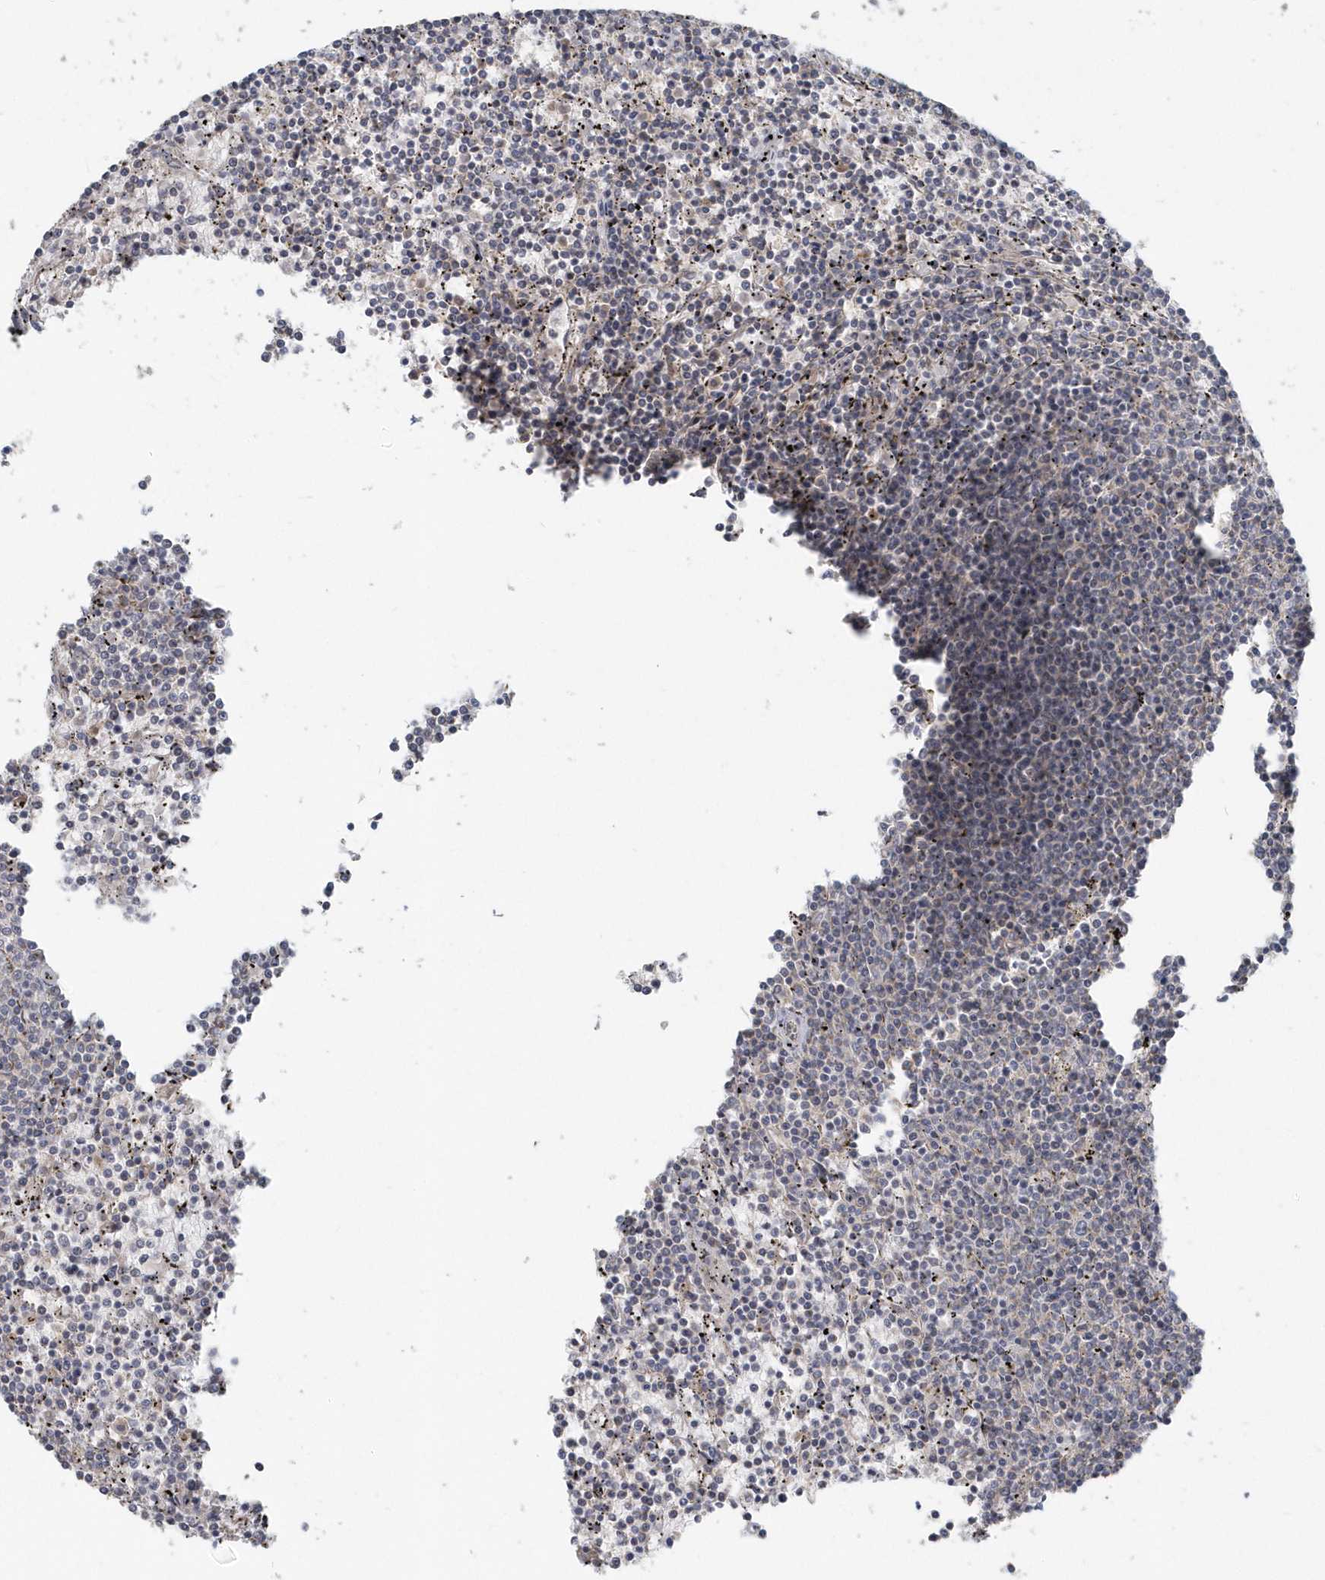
{"staining": {"intensity": "negative", "quantity": "none", "location": "none"}, "tissue": "lymphoma", "cell_type": "Tumor cells", "image_type": "cancer", "snomed": [{"axis": "morphology", "description": "Malignant lymphoma, non-Hodgkin's type, Low grade"}, {"axis": "topography", "description": "Spleen"}], "caption": "The IHC image has no significant expression in tumor cells of lymphoma tissue.", "gene": "NAPB", "patient": {"sex": "female", "age": 50}}